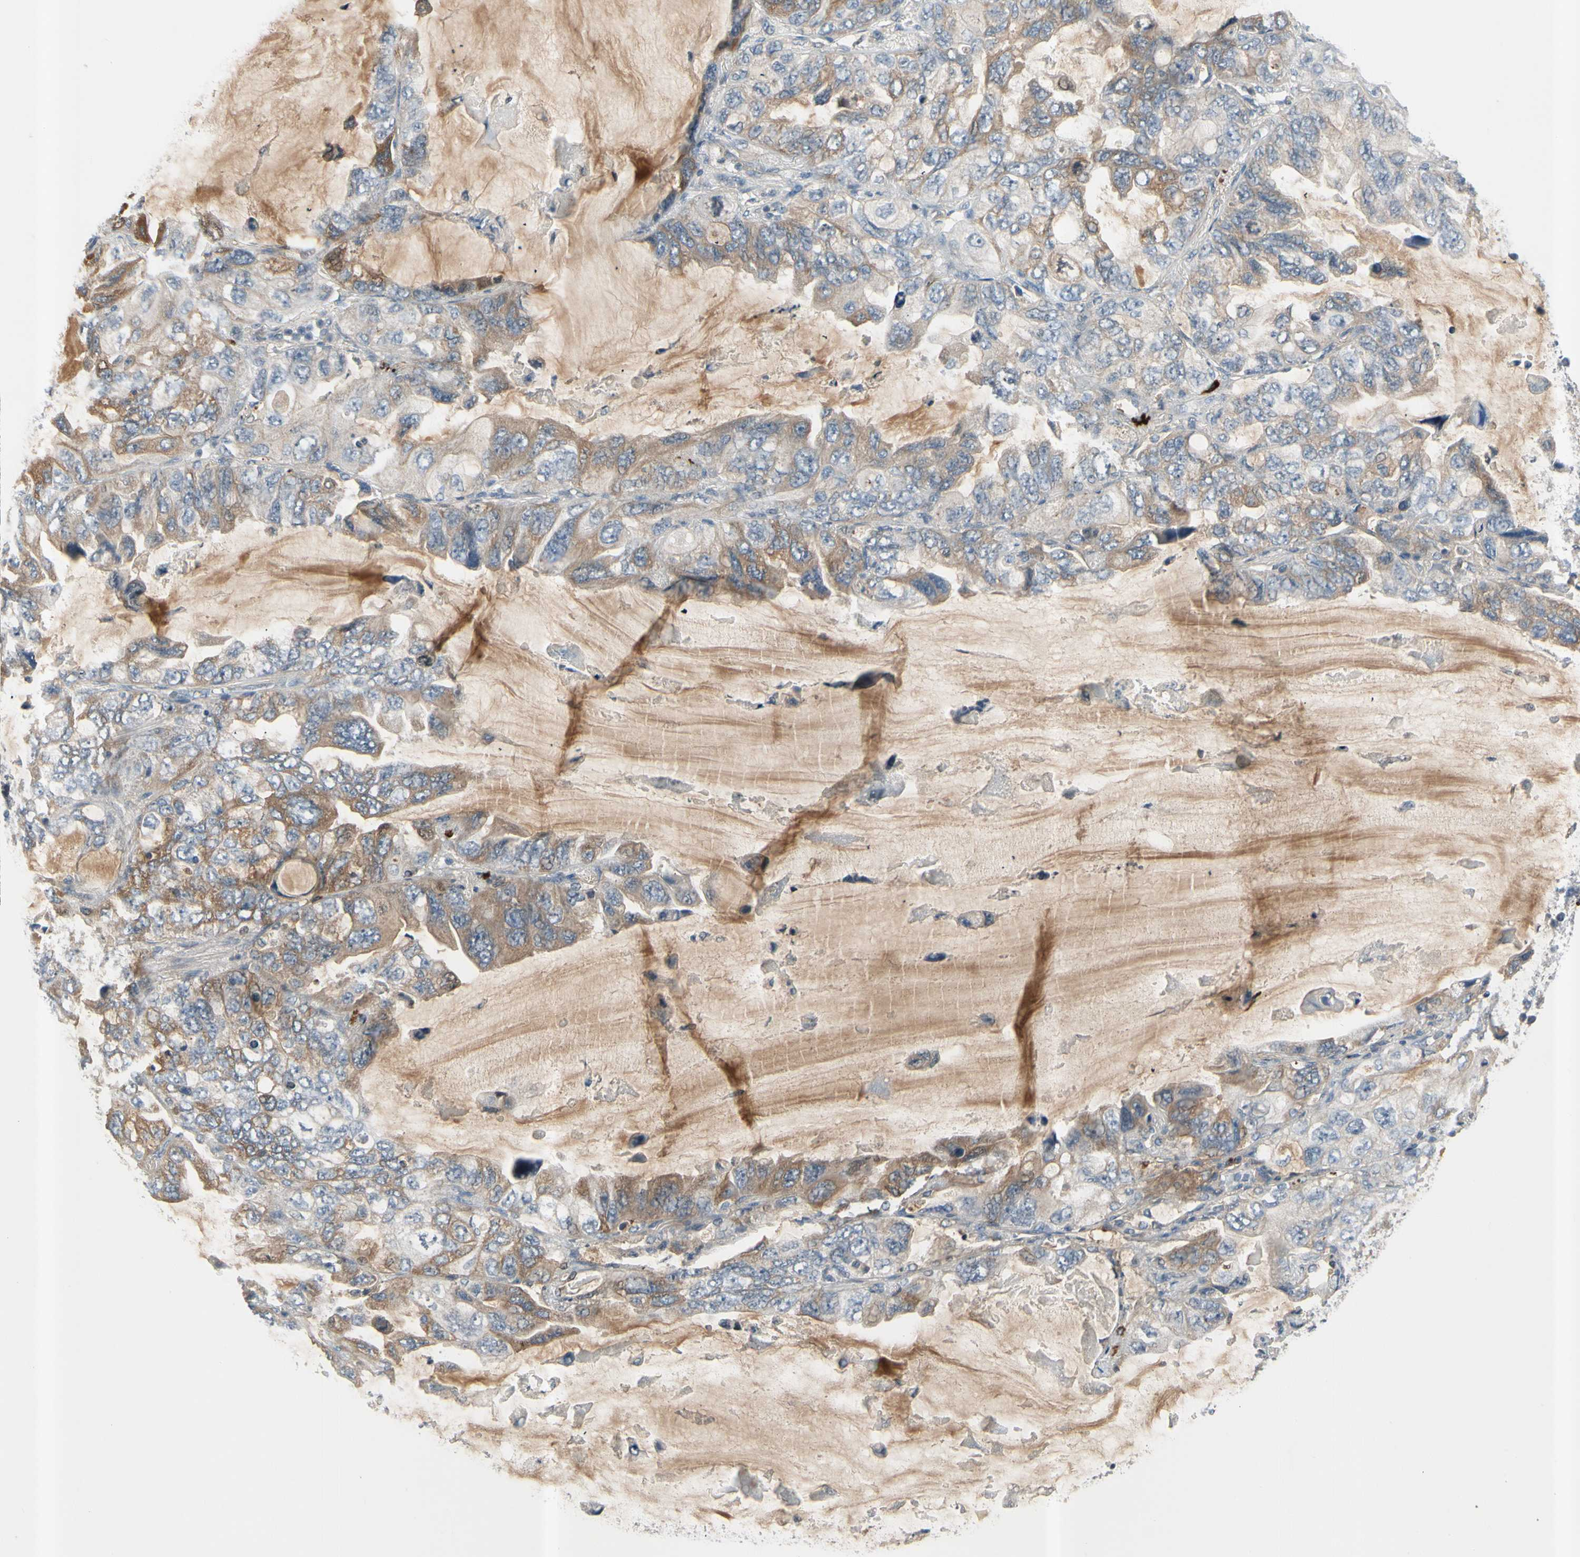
{"staining": {"intensity": "moderate", "quantity": "25%-75%", "location": "cytoplasmic/membranous"}, "tissue": "lung cancer", "cell_type": "Tumor cells", "image_type": "cancer", "snomed": [{"axis": "morphology", "description": "Squamous cell carcinoma, NOS"}, {"axis": "topography", "description": "Lung"}], "caption": "A brown stain labels moderate cytoplasmic/membranous positivity of a protein in lung cancer tumor cells. Using DAB (3,3'-diaminobenzidine) (brown) and hematoxylin (blue) stains, captured at high magnification using brightfield microscopy.", "gene": "ICAM5", "patient": {"sex": "female", "age": 73}}